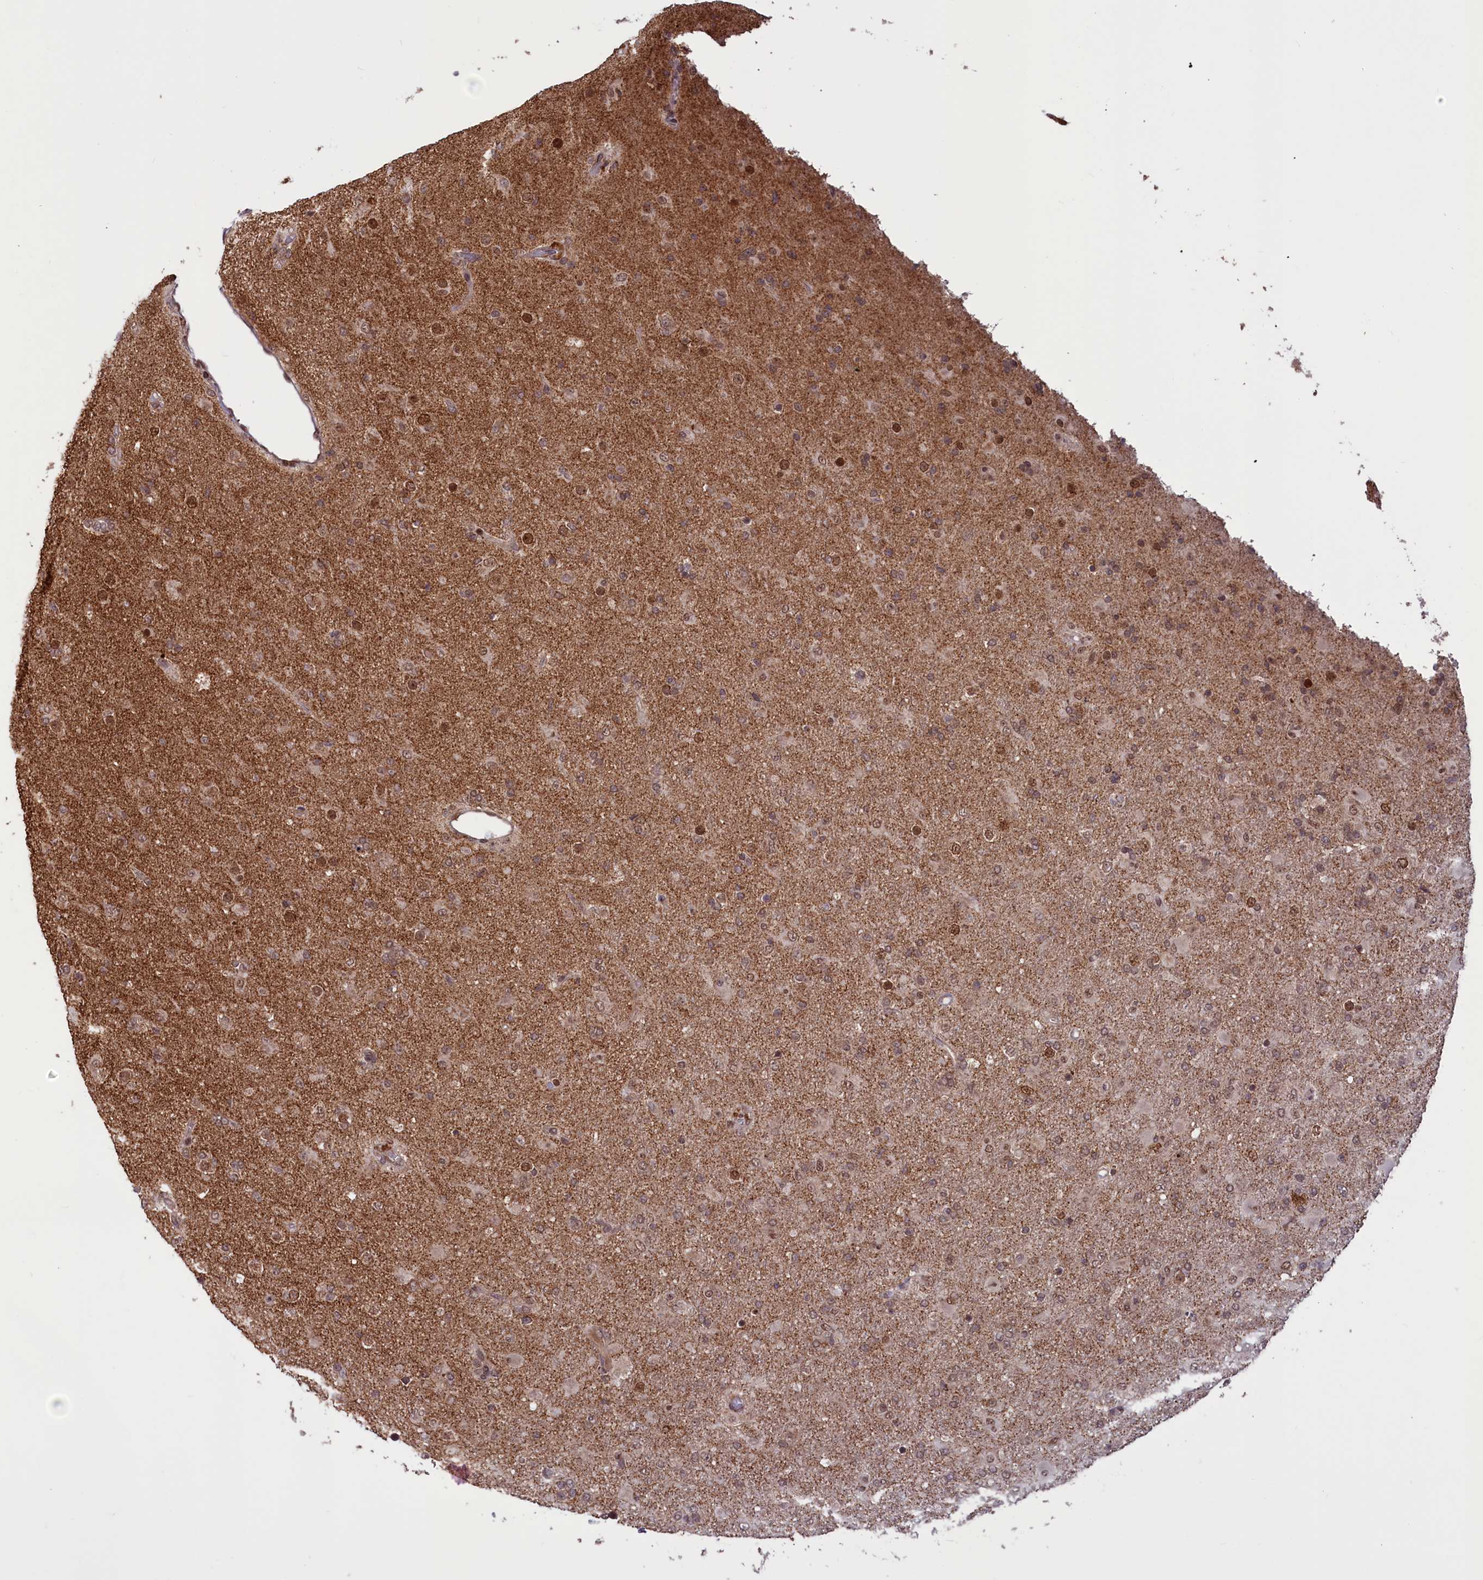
{"staining": {"intensity": "moderate", "quantity": ">75%", "location": "cytoplasmic/membranous,nuclear"}, "tissue": "glioma", "cell_type": "Tumor cells", "image_type": "cancer", "snomed": [{"axis": "morphology", "description": "Glioma, malignant, Low grade"}, {"axis": "topography", "description": "Brain"}], "caption": "Malignant glioma (low-grade) stained for a protein (brown) shows moderate cytoplasmic/membranous and nuclear positive expression in about >75% of tumor cells.", "gene": "PHC3", "patient": {"sex": "male", "age": 65}}